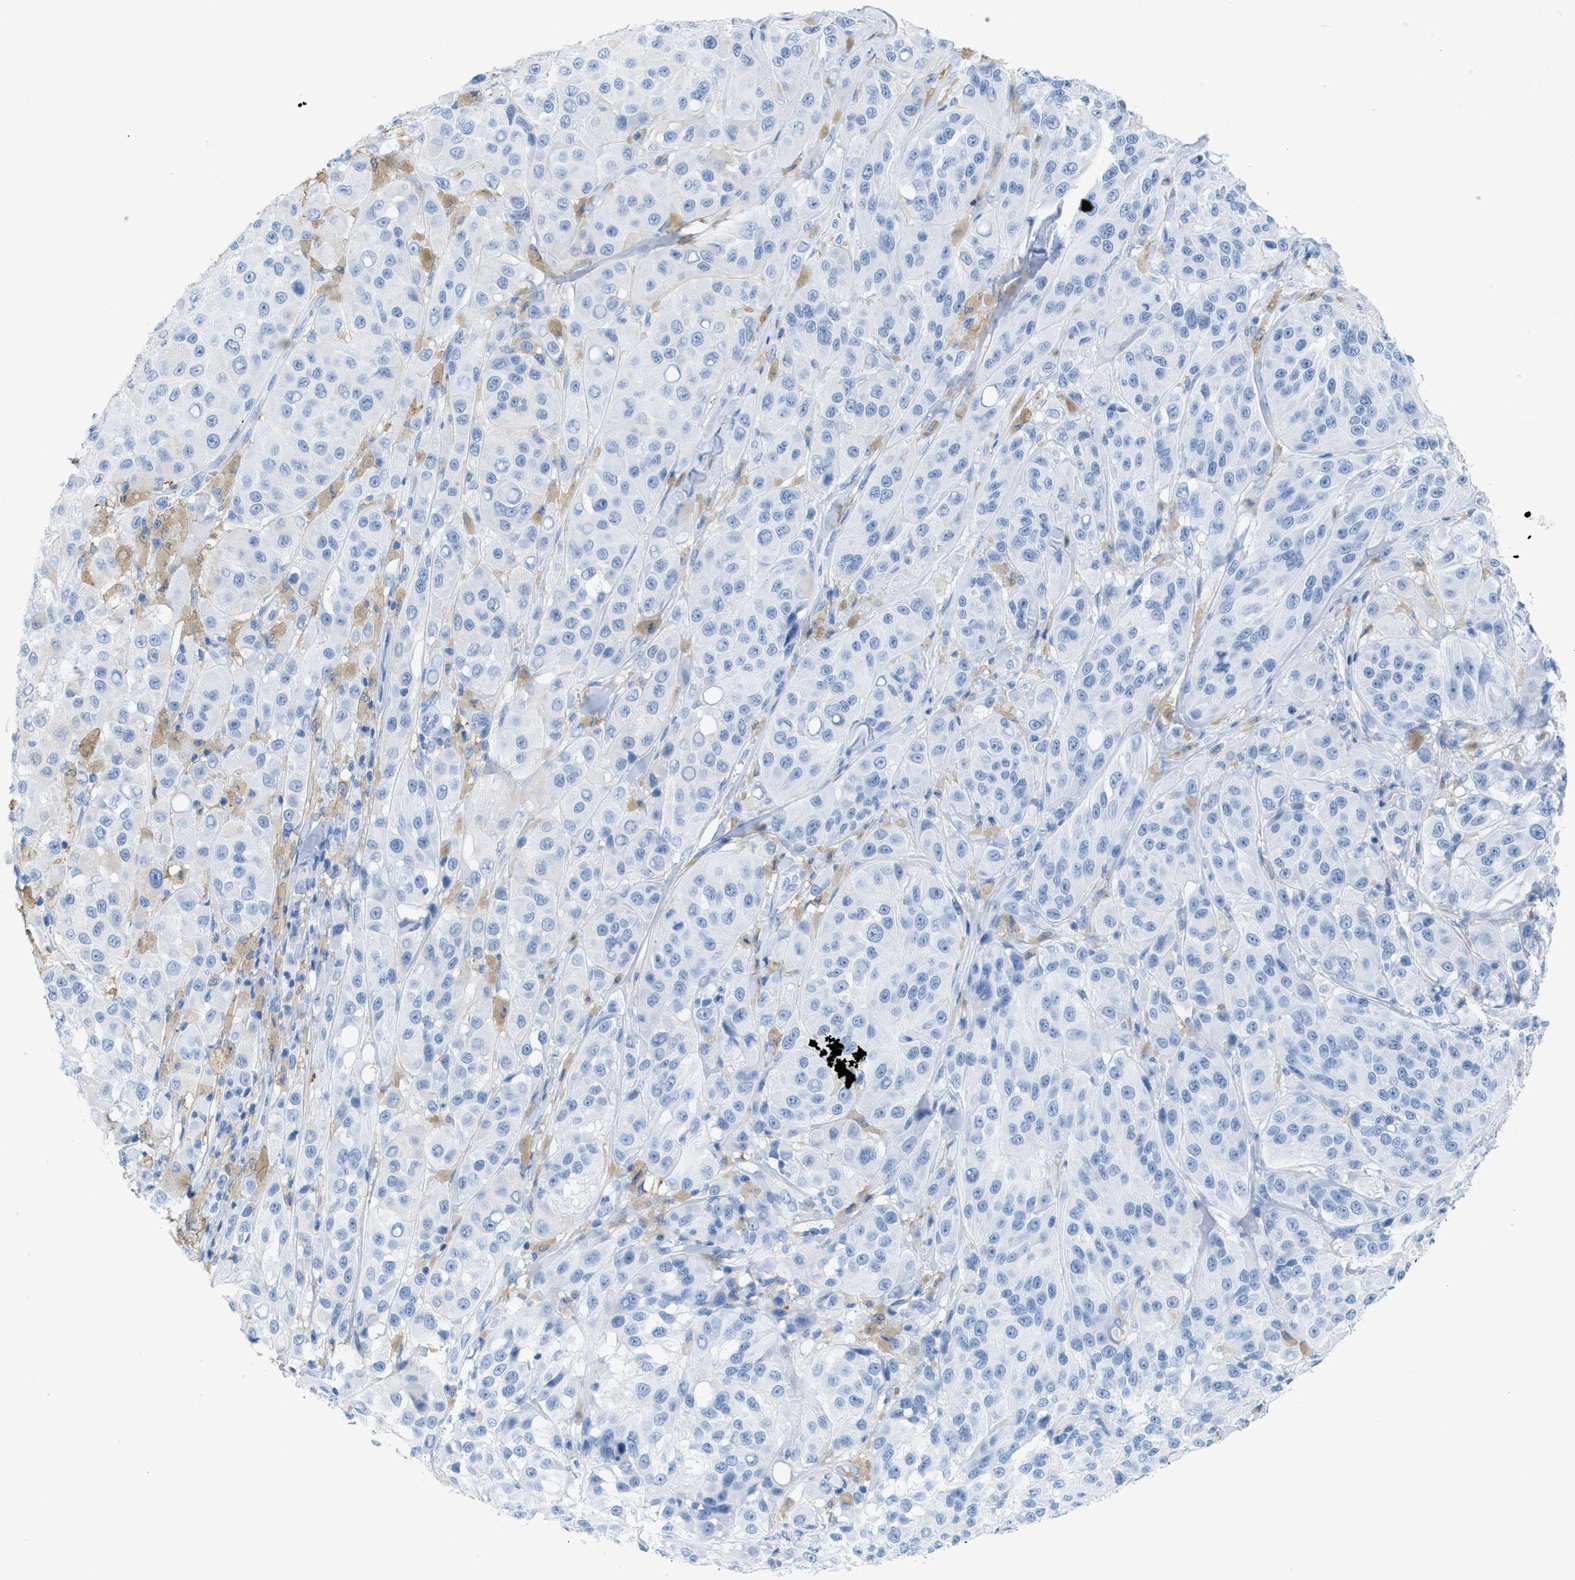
{"staining": {"intensity": "negative", "quantity": "none", "location": "none"}, "tissue": "melanoma", "cell_type": "Tumor cells", "image_type": "cancer", "snomed": [{"axis": "morphology", "description": "Malignant melanoma, NOS"}, {"axis": "topography", "description": "Skin"}], "caption": "IHC of human melanoma shows no positivity in tumor cells.", "gene": "ASGR1", "patient": {"sex": "male", "age": 84}}